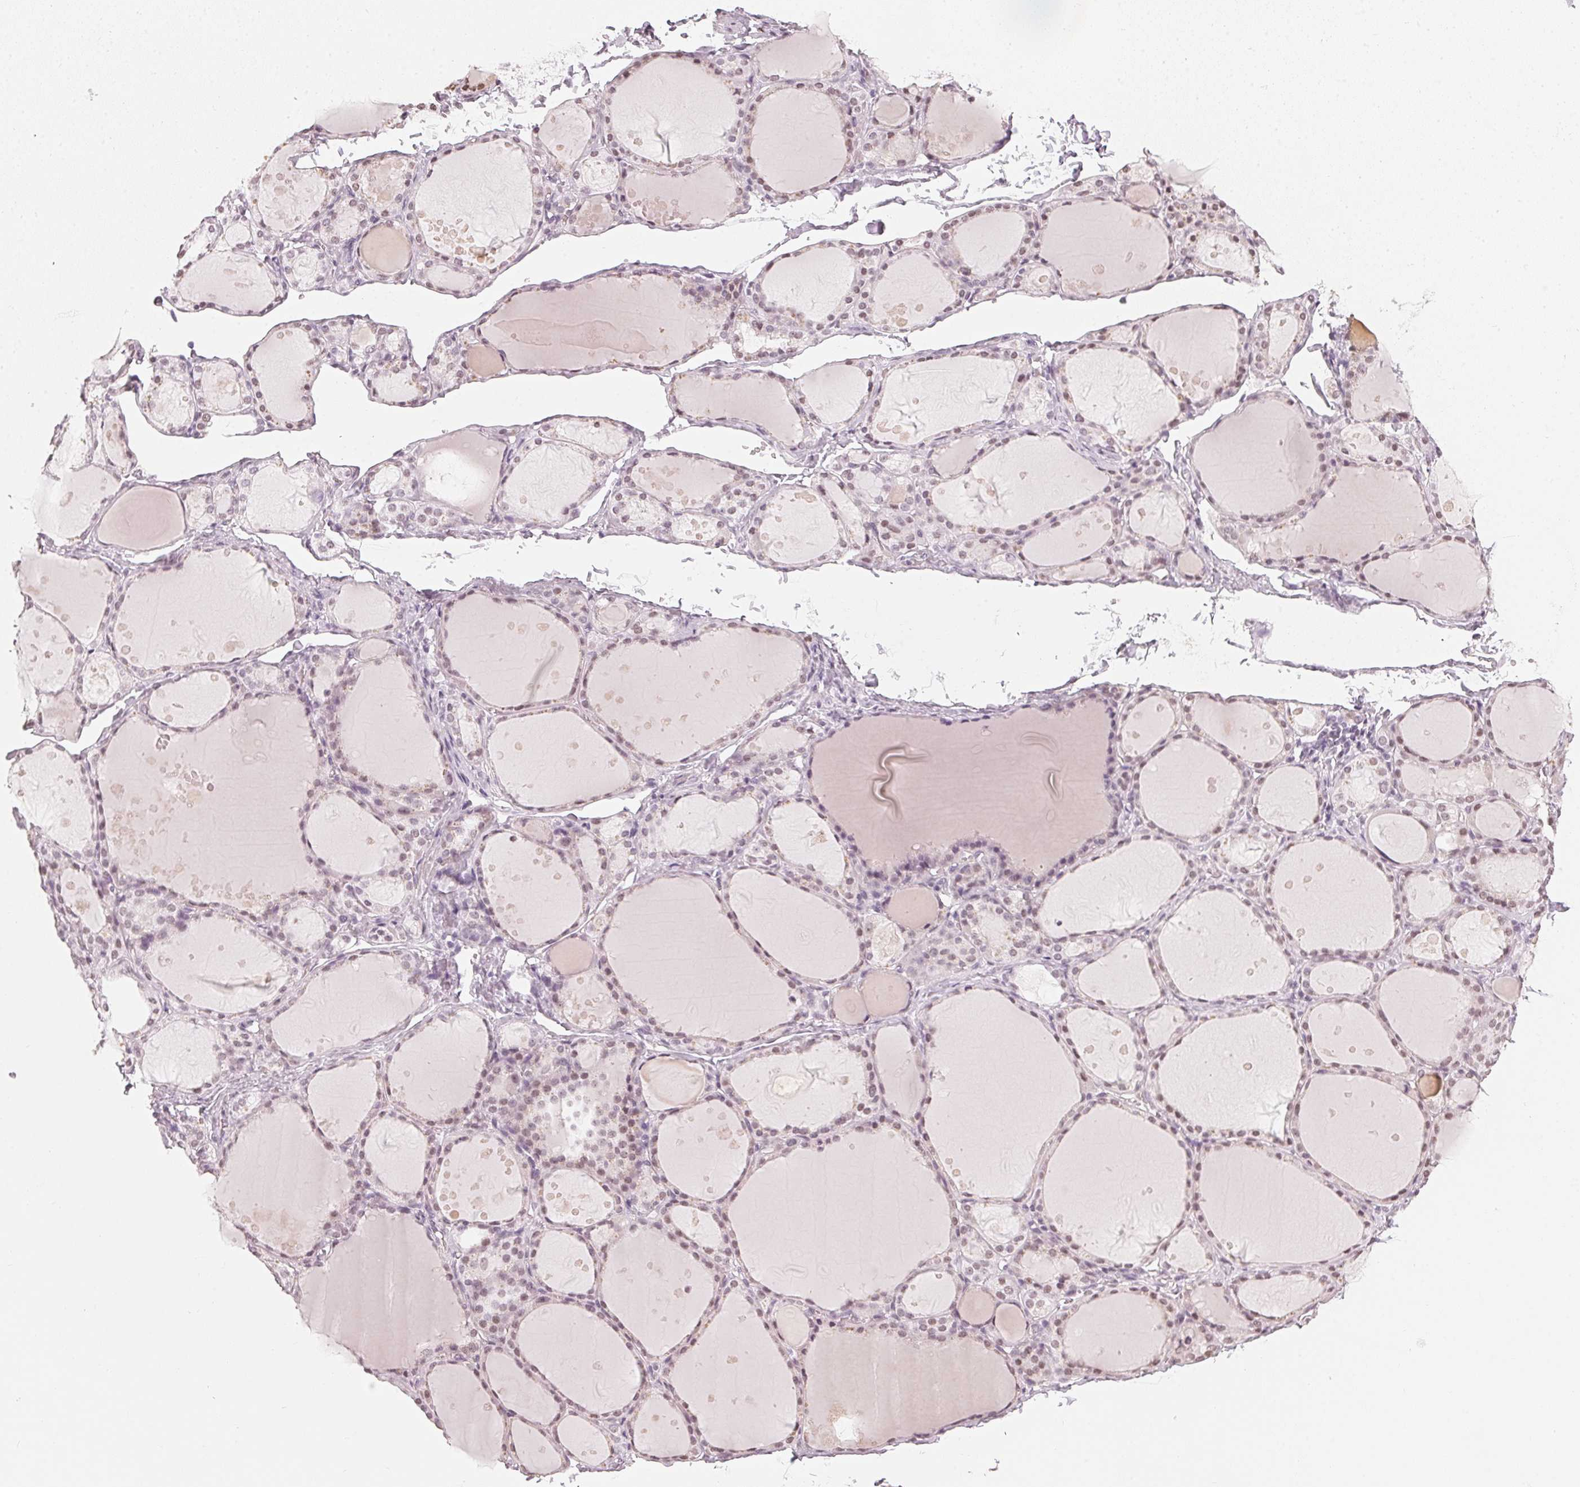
{"staining": {"intensity": "weak", "quantity": "25%-75%", "location": "nuclear"}, "tissue": "thyroid gland", "cell_type": "Glandular cells", "image_type": "normal", "snomed": [{"axis": "morphology", "description": "Normal tissue, NOS"}, {"axis": "topography", "description": "Thyroid gland"}], "caption": "Immunohistochemistry (IHC) of normal human thyroid gland exhibits low levels of weak nuclear expression in about 25%-75% of glandular cells. The protein of interest is stained brown, and the nuclei are stained in blue (DAB IHC with brightfield microscopy, high magnification).", "gene": "DNAJC6", "patient": {"sex": "male", "age": 68}}